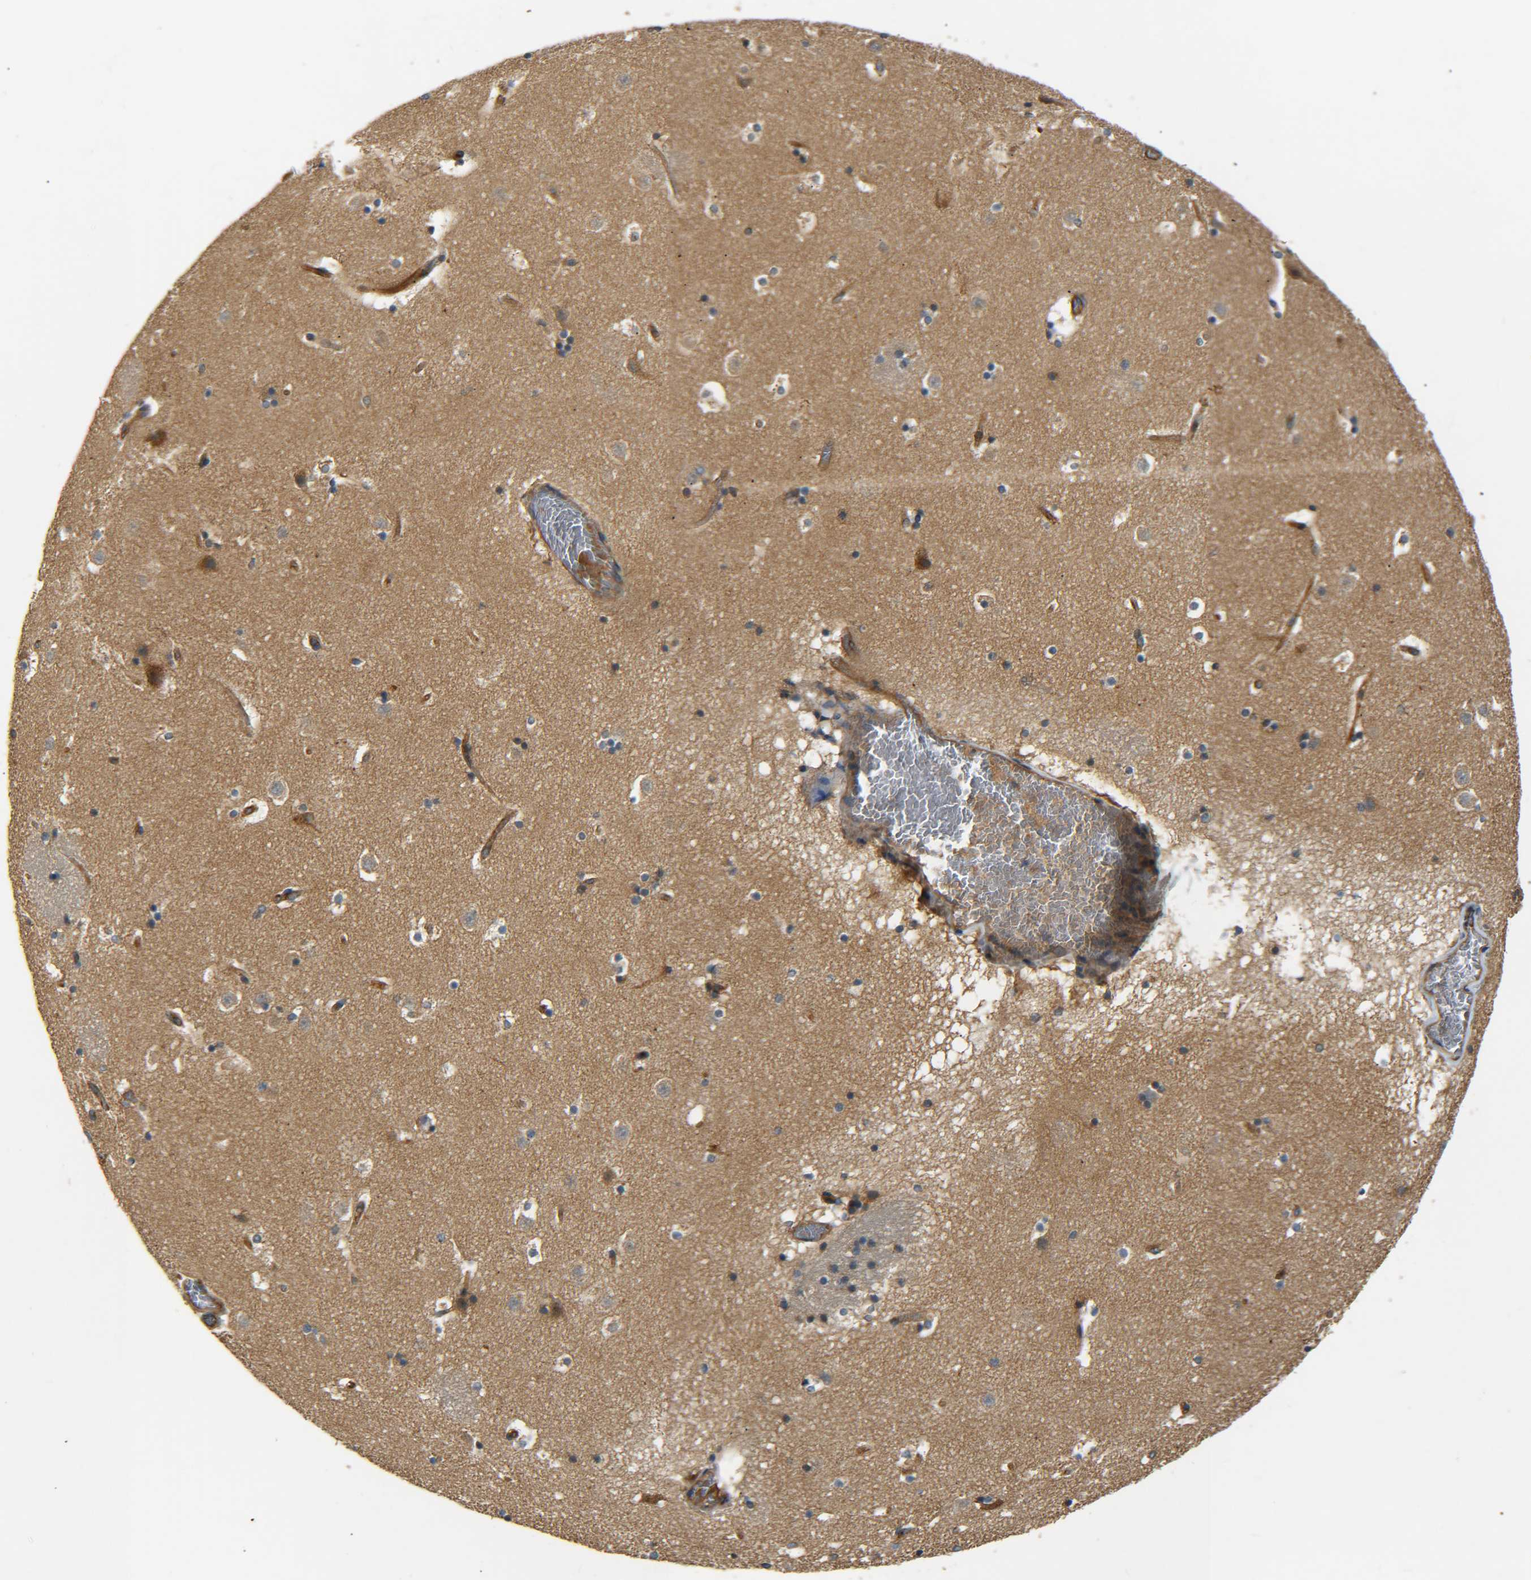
{"staining": {"intensity": "moderate", "quantity": "<25%", "location": "cytoplasmic/membranous"}, "tissue": "caudate", "cell_type": "Glial cells", "image_type": "normal", "snomed": [{"axis": "morphology", "description": "Normal tissue, NOS"}, {"axis": "topography", "description": "Lateral ventricle wall"}], "caption": "Moderate cytoplasmic/membranous expression is appreciated in approximately <25% of glial cells in normal caudate.", "gene": "LRCH3", "patient": {"sex": "male", "age": 45}}